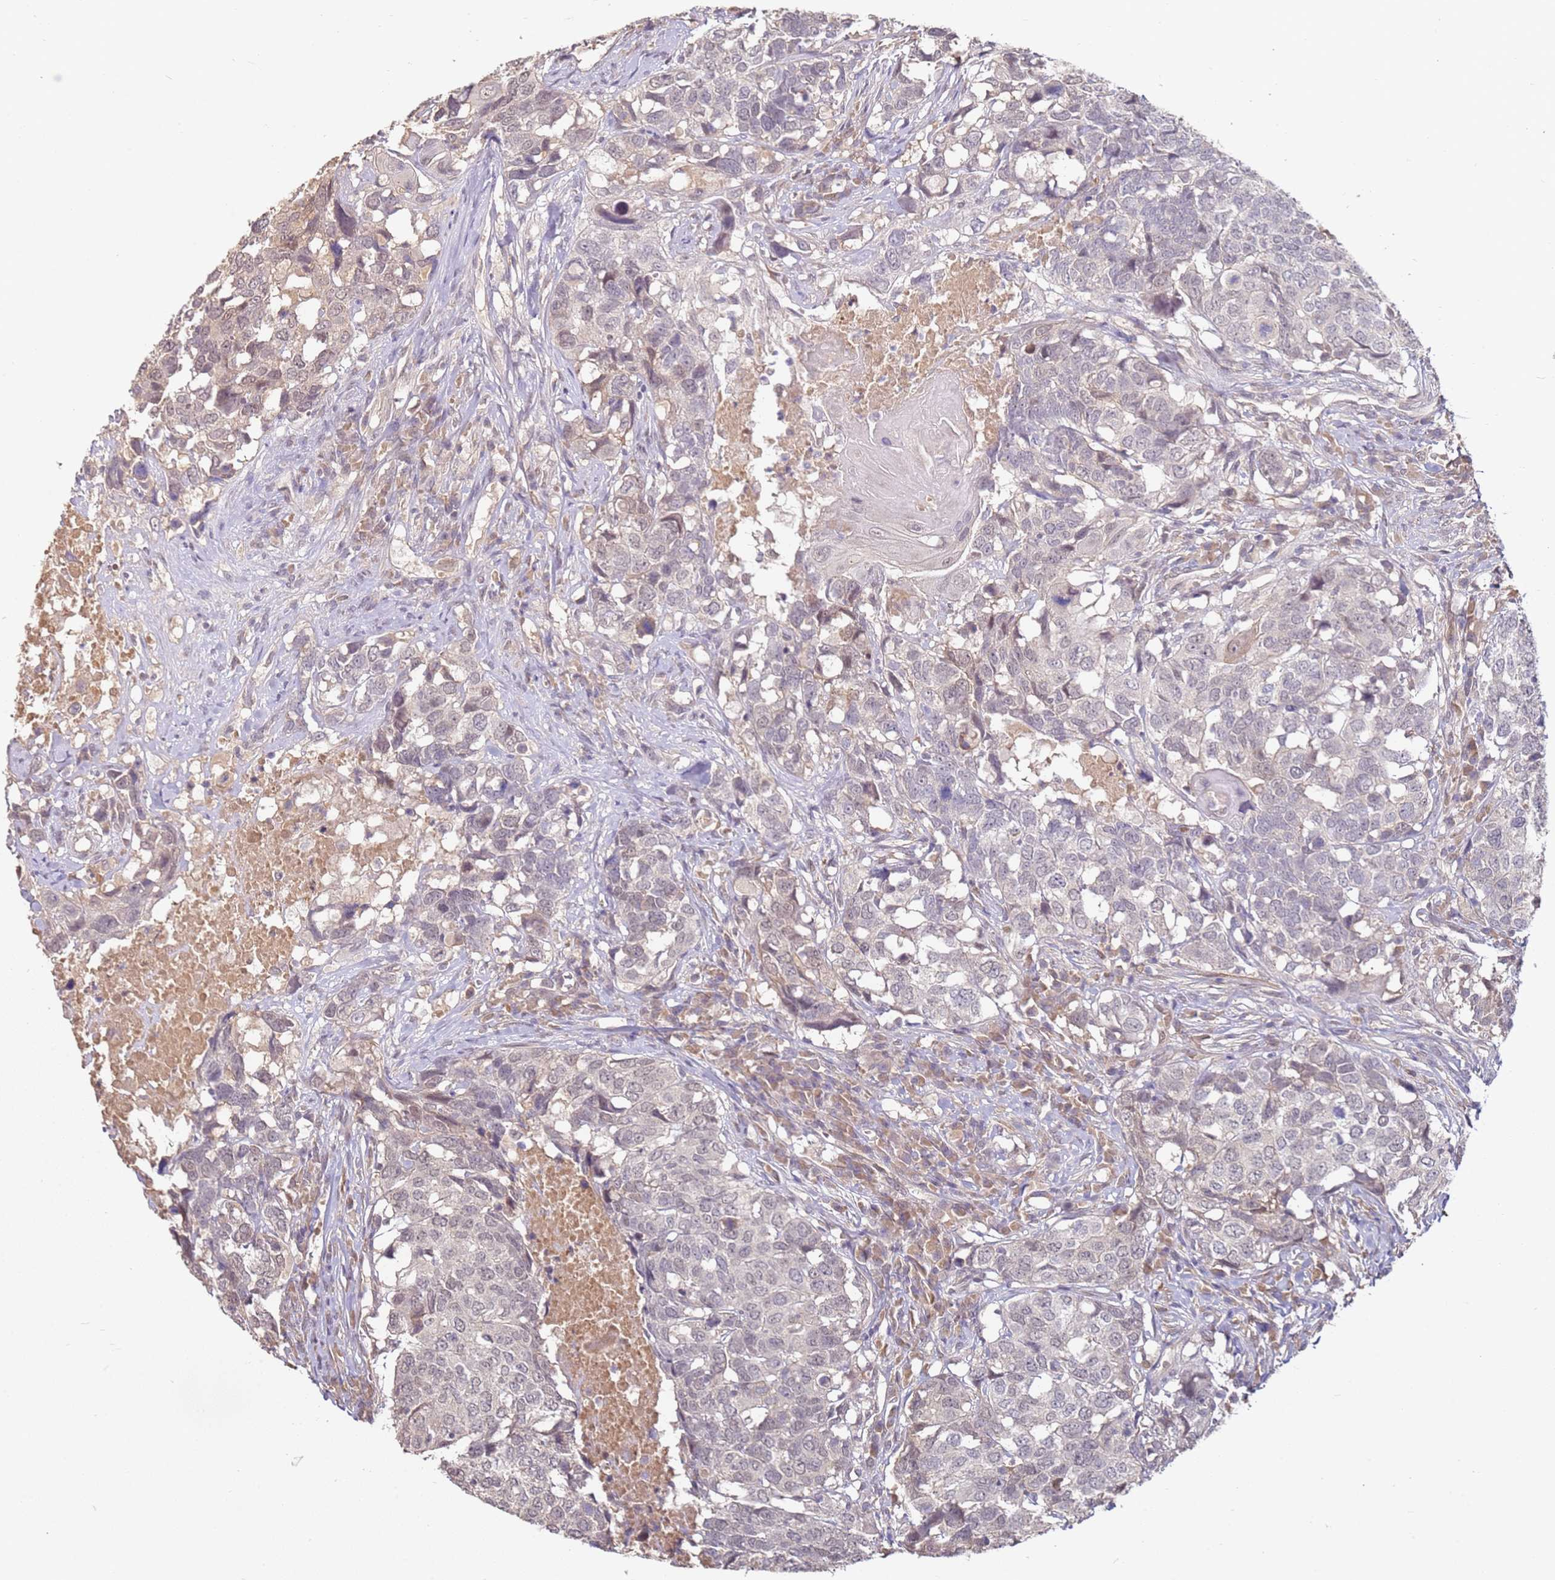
{"staining": {"intensity": "weak", "quantity": "25%-75%", "location": "nuclear"}, "tissue": "head and neck cancer", "cell_type": "Tumor cells", "image_type": "cancer", "snomed": [{"axis": "morphology", "description": "Squamous cell carcinoma, NOS"}, {"axis": "topography", "description": "Head-Neck"}], "caption": "Protein expression analysis of squamous cell carcinoma (head and neck) reveals weak nuclear expression in about 25%-75% of tumor cells.", "gene": "WDR93", "patient": {"sex": "male", "age": 66}}